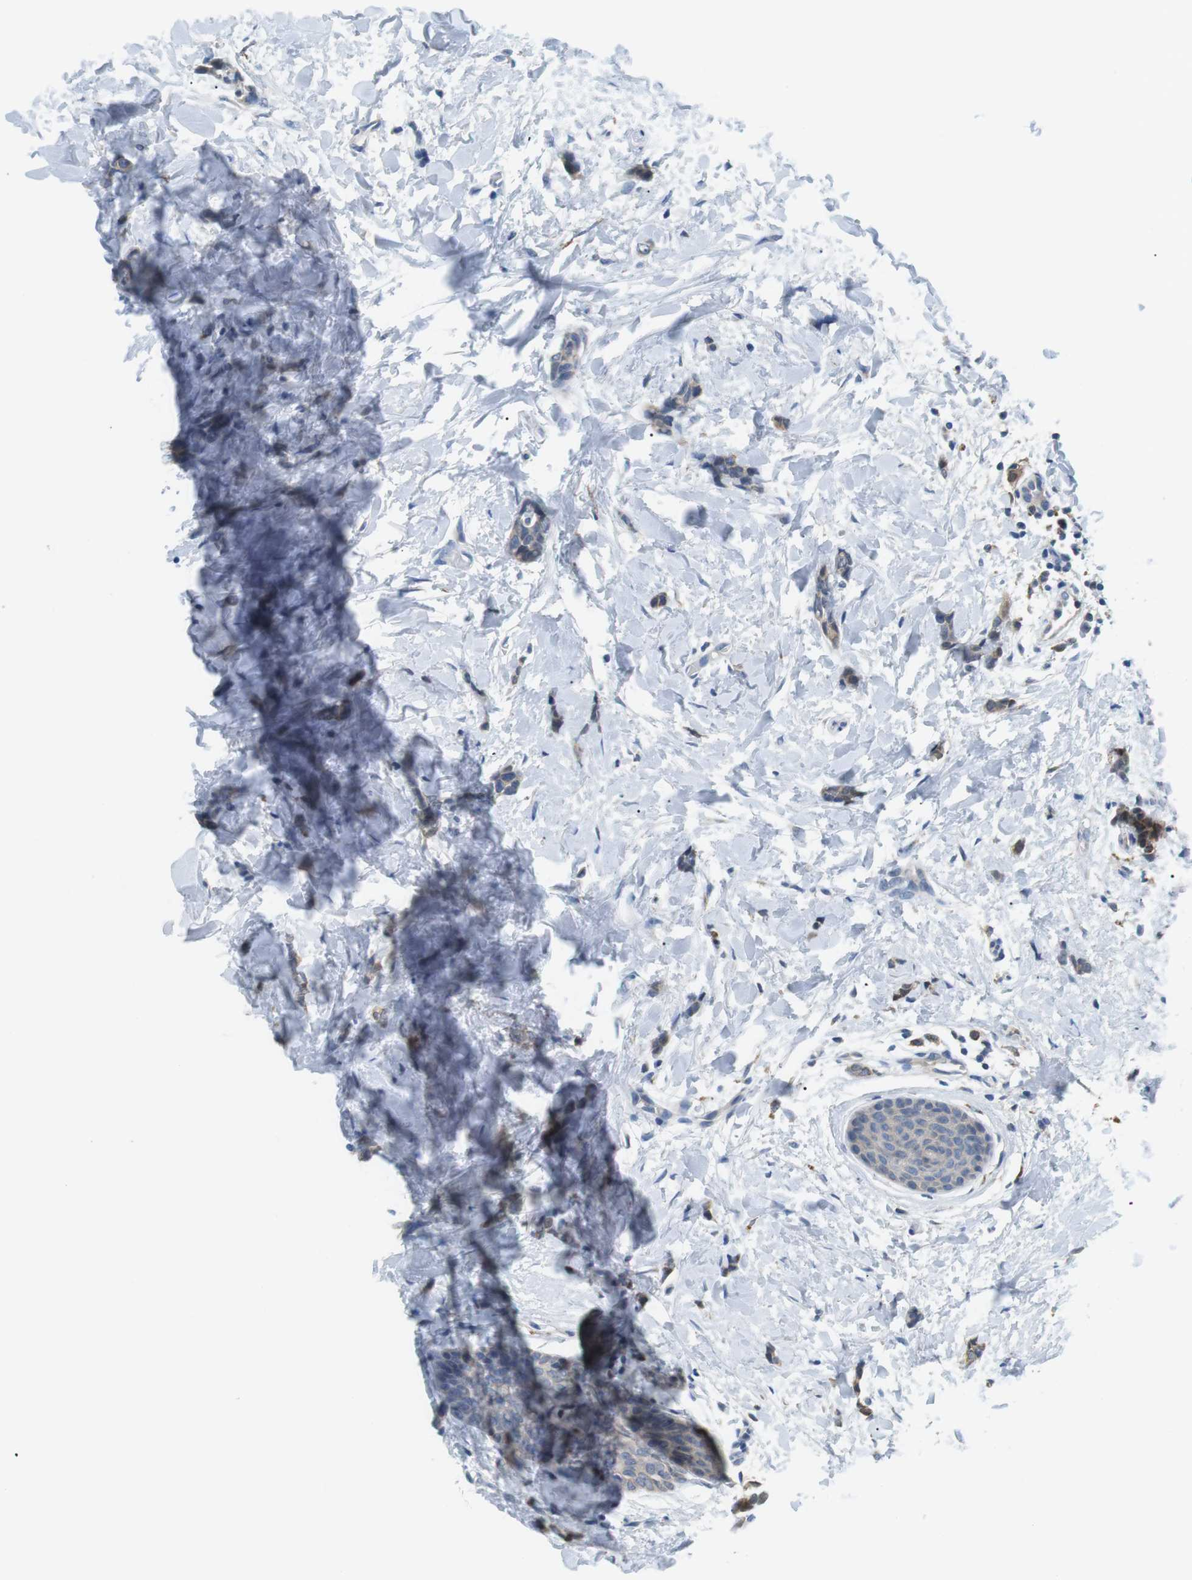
{"staining": {"intensity": "weak", "quantity": "<25%", "location": "cytoplasmic/membranous"}, "tissue": "breast cancer", "cell_type": "Tumor cells", "image_type": "cancer", "snomed": [{"axis": "morphology", "description": "Lobular carcinoma"}, {"axis": "topography", "description": "Skin"}, {"axis": "topography", "description": "Breast"}], "caption": "High magnification brightfield microscopy of lobular carcinoma (breast) stained with DAB (brown) and counterstained with hematoxylin (blue): tumor cells show no significant expression.", "gene": "CD300E", "patient": {"sex": "female", "age": 46}}